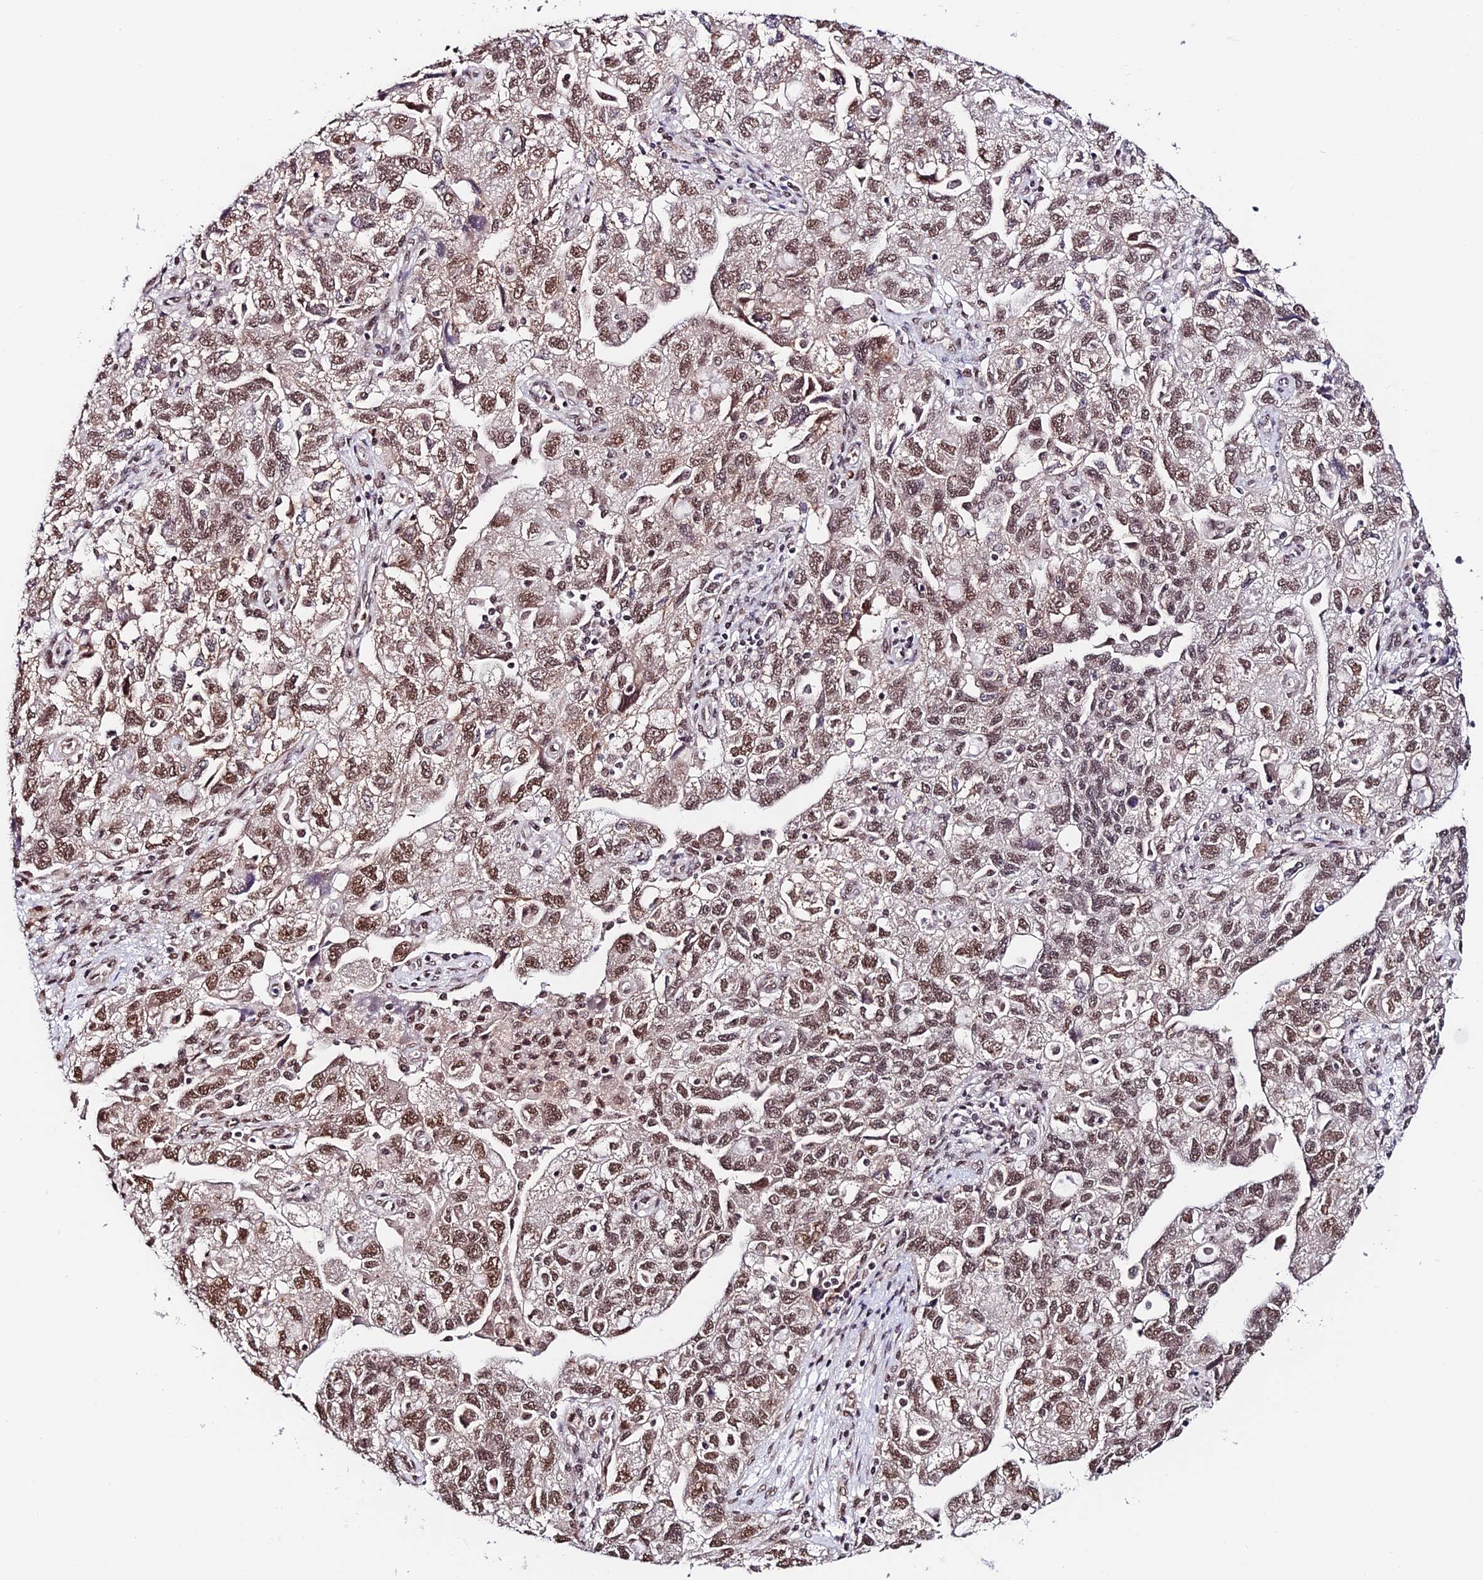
{"staining": {"intensity": "moderate", "quantity": ">75%", "location": "nuclear"}, "tissue": "ovarian cancer", "cell_type": "Tumor cells", "image_type": "cancer", "snomed": [{"axis": "morphology", "description": "Carcinoma, NOS"}, {"axis": "morphology", "description": "Cystadenocarcinoma, serous, NOS"}, {"axis": "topography", "description": "Ovary"}], "caption": "A histopathology image of serous cystadenocarcinoma (ovarian) stained for a protein reveals moderate nuclear brown staining in tumor cells.", "gene": "RBM42", "patient": {"sex": "female", "age": 69}}